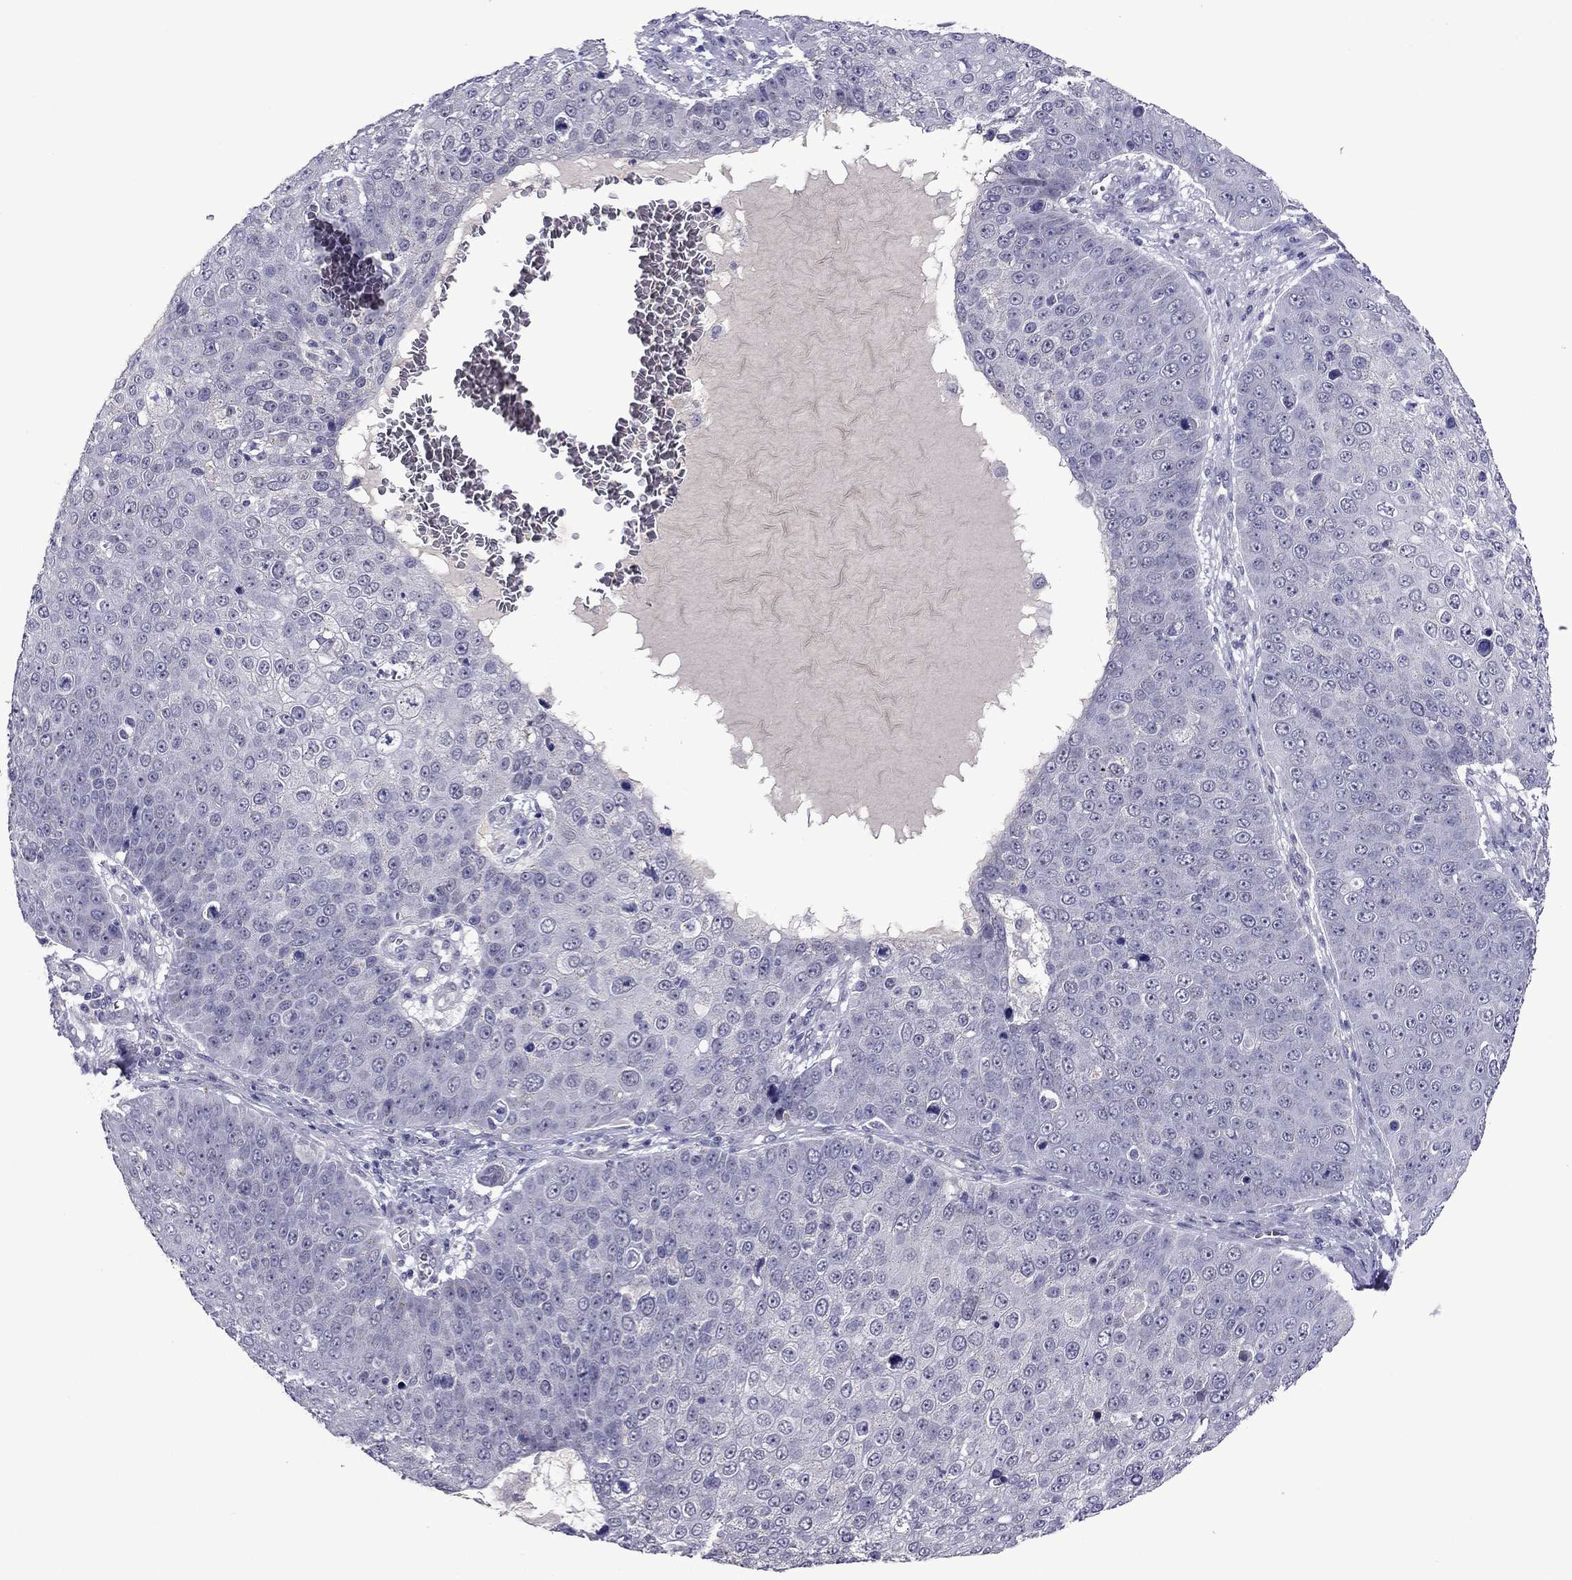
{"staining": {"intensity": "negative", "quantity": "none", "location": "none"}, "tissue": "skin cancer", "cell_type": "Tumor cells", "image_type": "cancer", "snomed": [{"axis": "morphology", "description": "Squamous cell carcinoma, NOS"}, {"axis": "topography", "description": "Skin"}], "caption": "Skin squamous cell carcinoma was stained to show a protein in brown. There is no significant staining in tumor cells. (Brightfield microscopy of DAB (3,3'-diaminobenzidine) IHC at high magnification).", "gene": "MYBPH", "patient": {"sex": "male", "age": 71}}